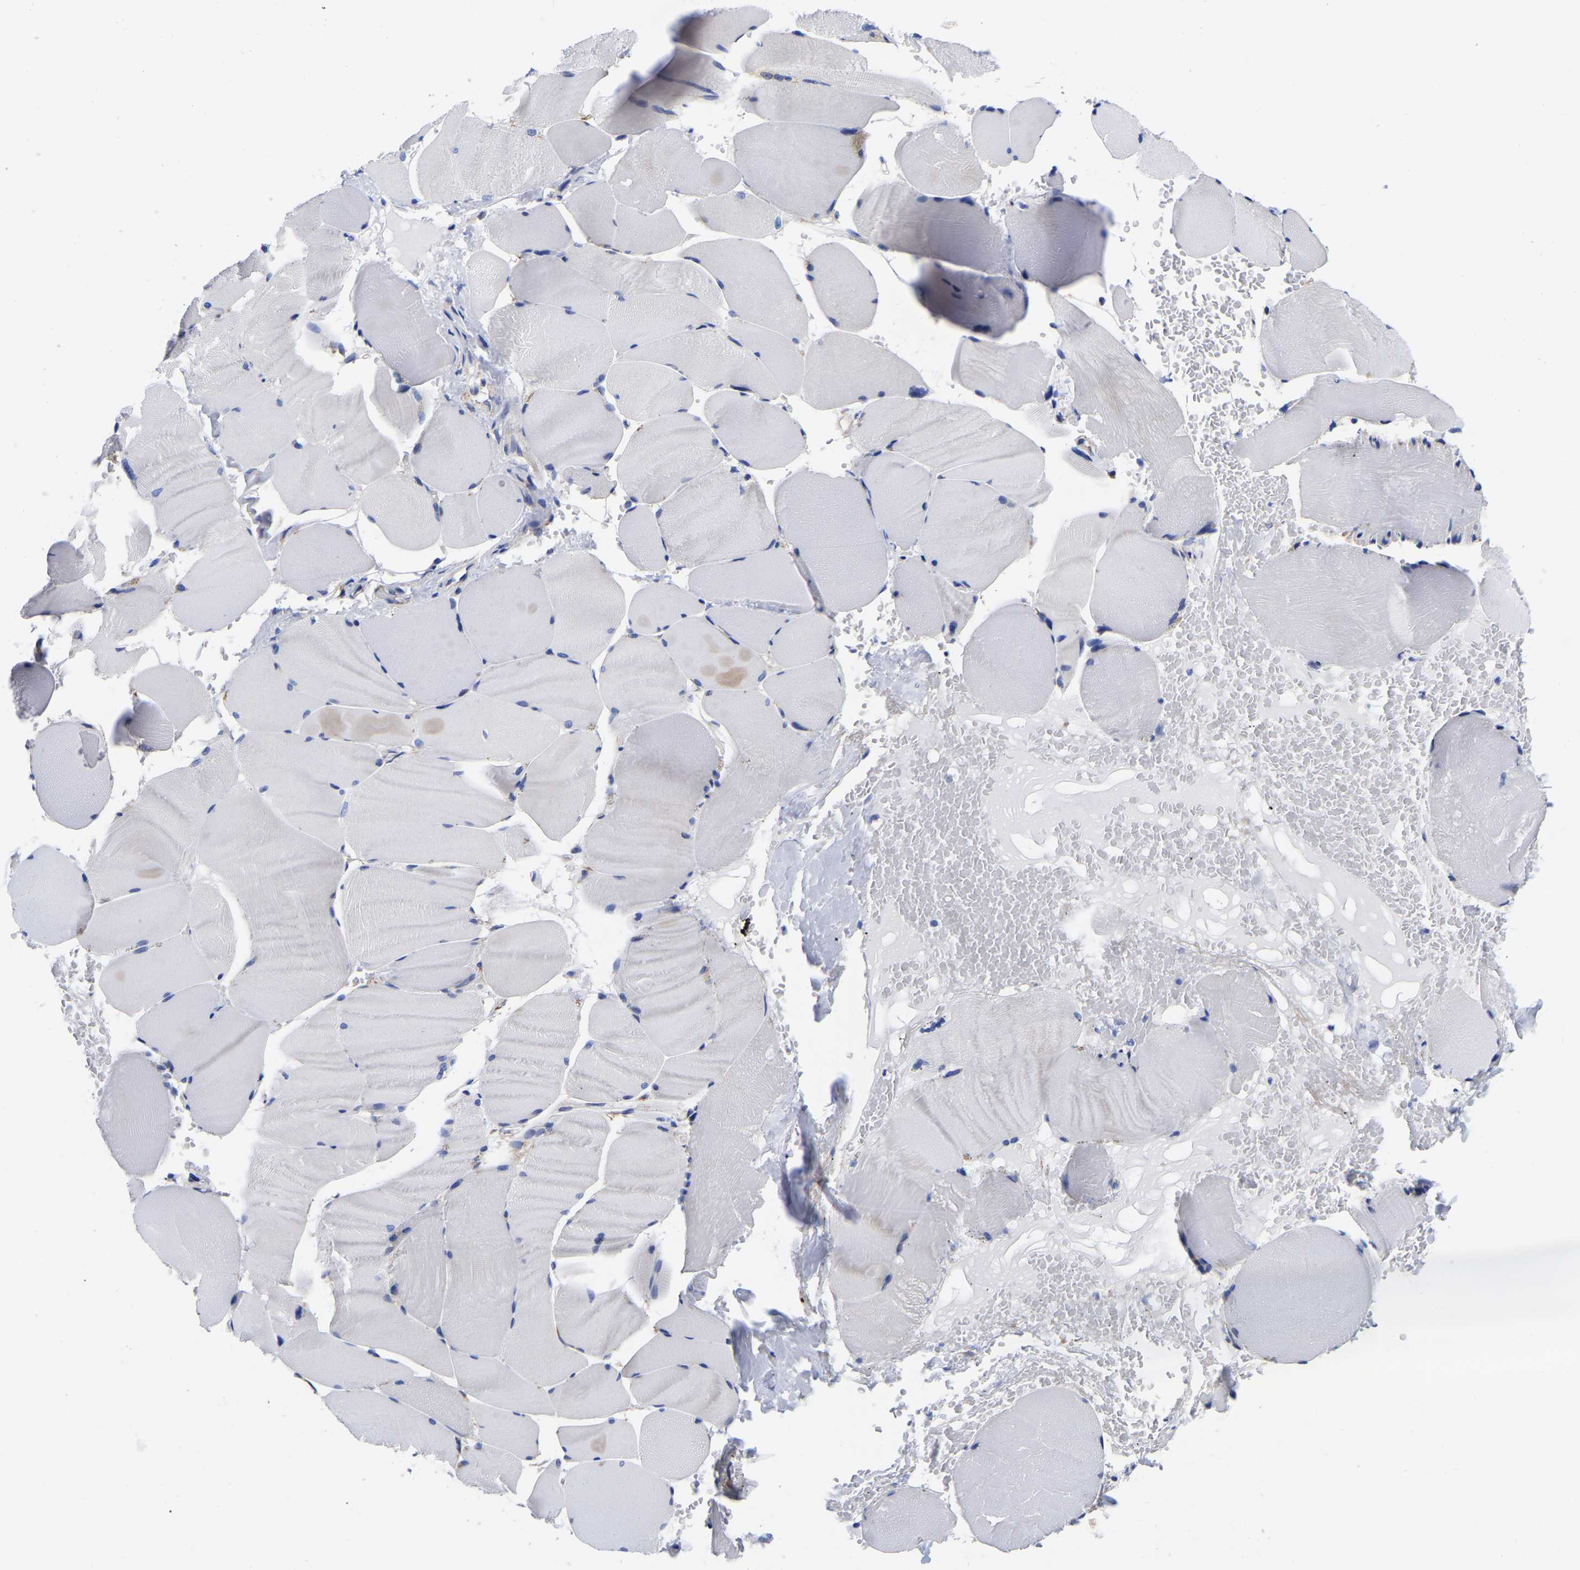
{"staining": {"intensity": "negative", "quantity": "none", "location": "none"}, "tissue": "skeletal muscle", "cell_type": "Myocytes", "image_type": "normal", "snomed": [{"axis": "morphology", "description": "Normal tissue, NOS"}, {"axis": "topography", "description": "Skin"}, {"axis": "topography", "description": "Skeletal muscle"}], "caption": "Skeletal muscle was stained to show a protein in brown. There is no significant expression in myocytes. (Brightfield microscopy of DAB (3,3'-diaminobenzidine) immunohistochemistry (IHC) at high magnification).", "gene": "CFAP298", "patient": {"sex": "male", "age": 83}}